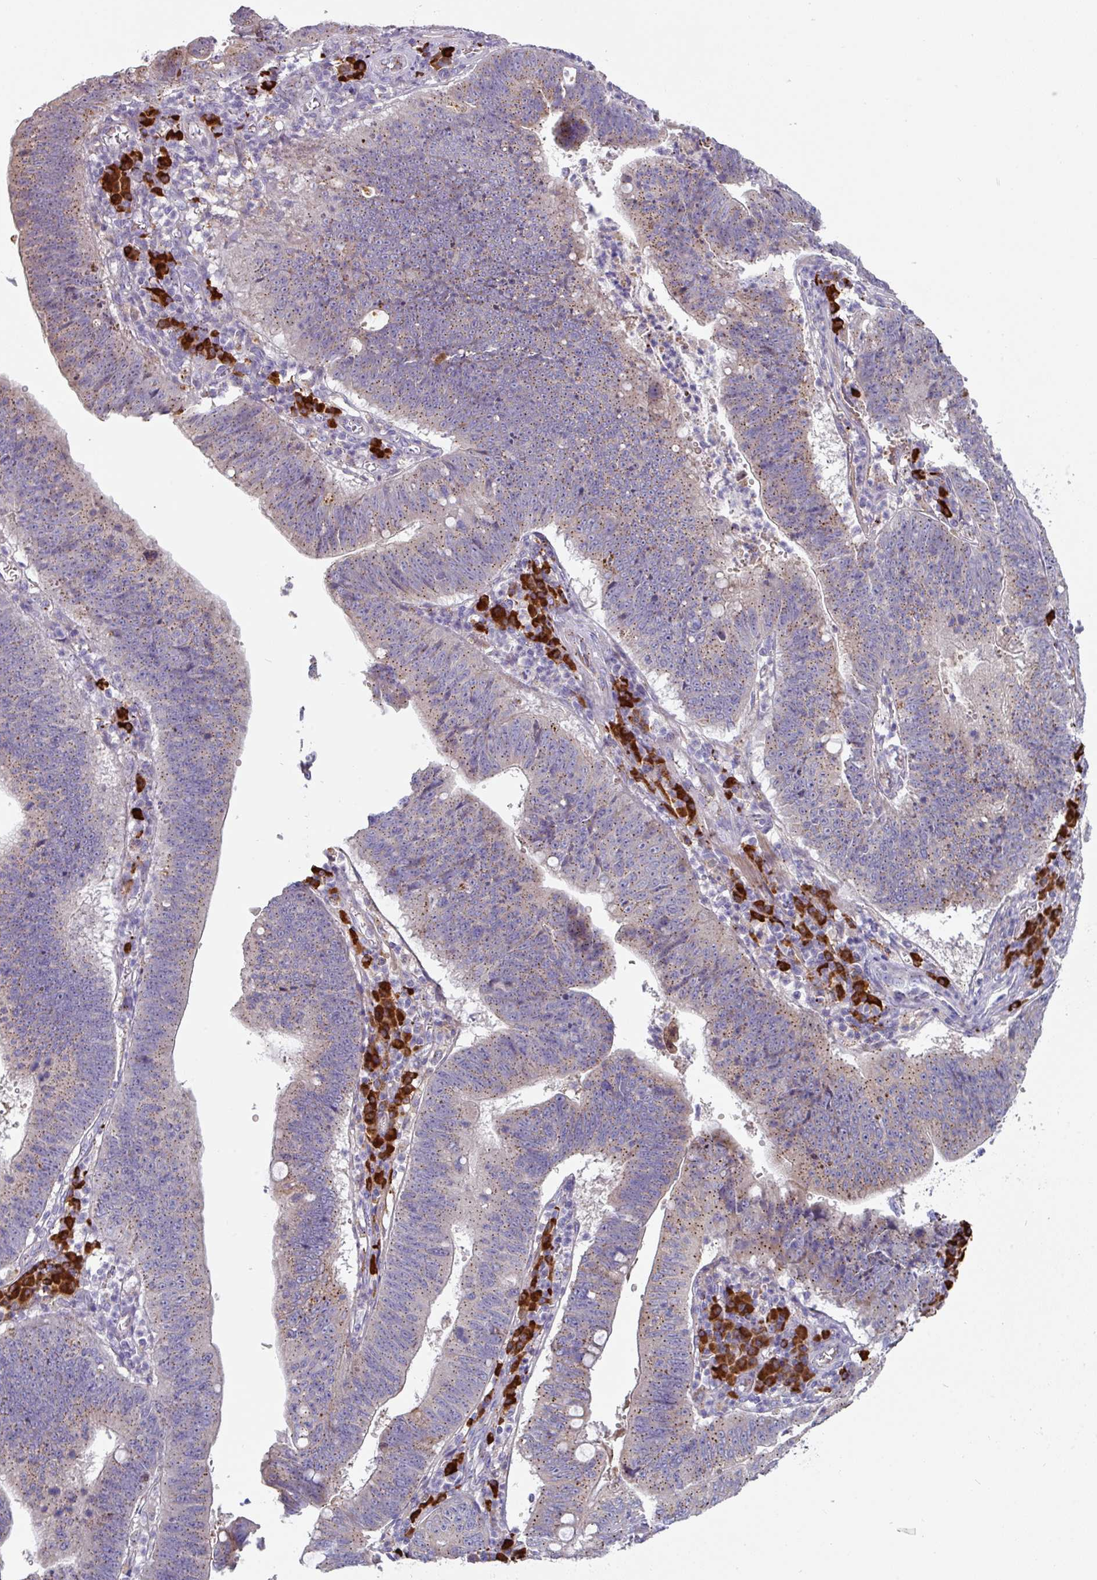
{"staining": {"intensity": "moderate", "quantity": "25%-75%", "location": "cytoplasmic/membranous"}, "tissue": "stomach cancer", "cell_type": "Tumor cells", "image_type": "cancer", "snomed": [{"axis": "morphology", "description": "Adenocarcinoma, NOS"}, {"axis": "topography", "description": "Stomach"}], "caption": "Protein staining of stomach cancer tissue reveals moderate cytoplasmic/membranous expression in approximately 25%-75% of tumor cells.", "gene": "IL4R", "patient": {"sex": "male", "age": 59}}